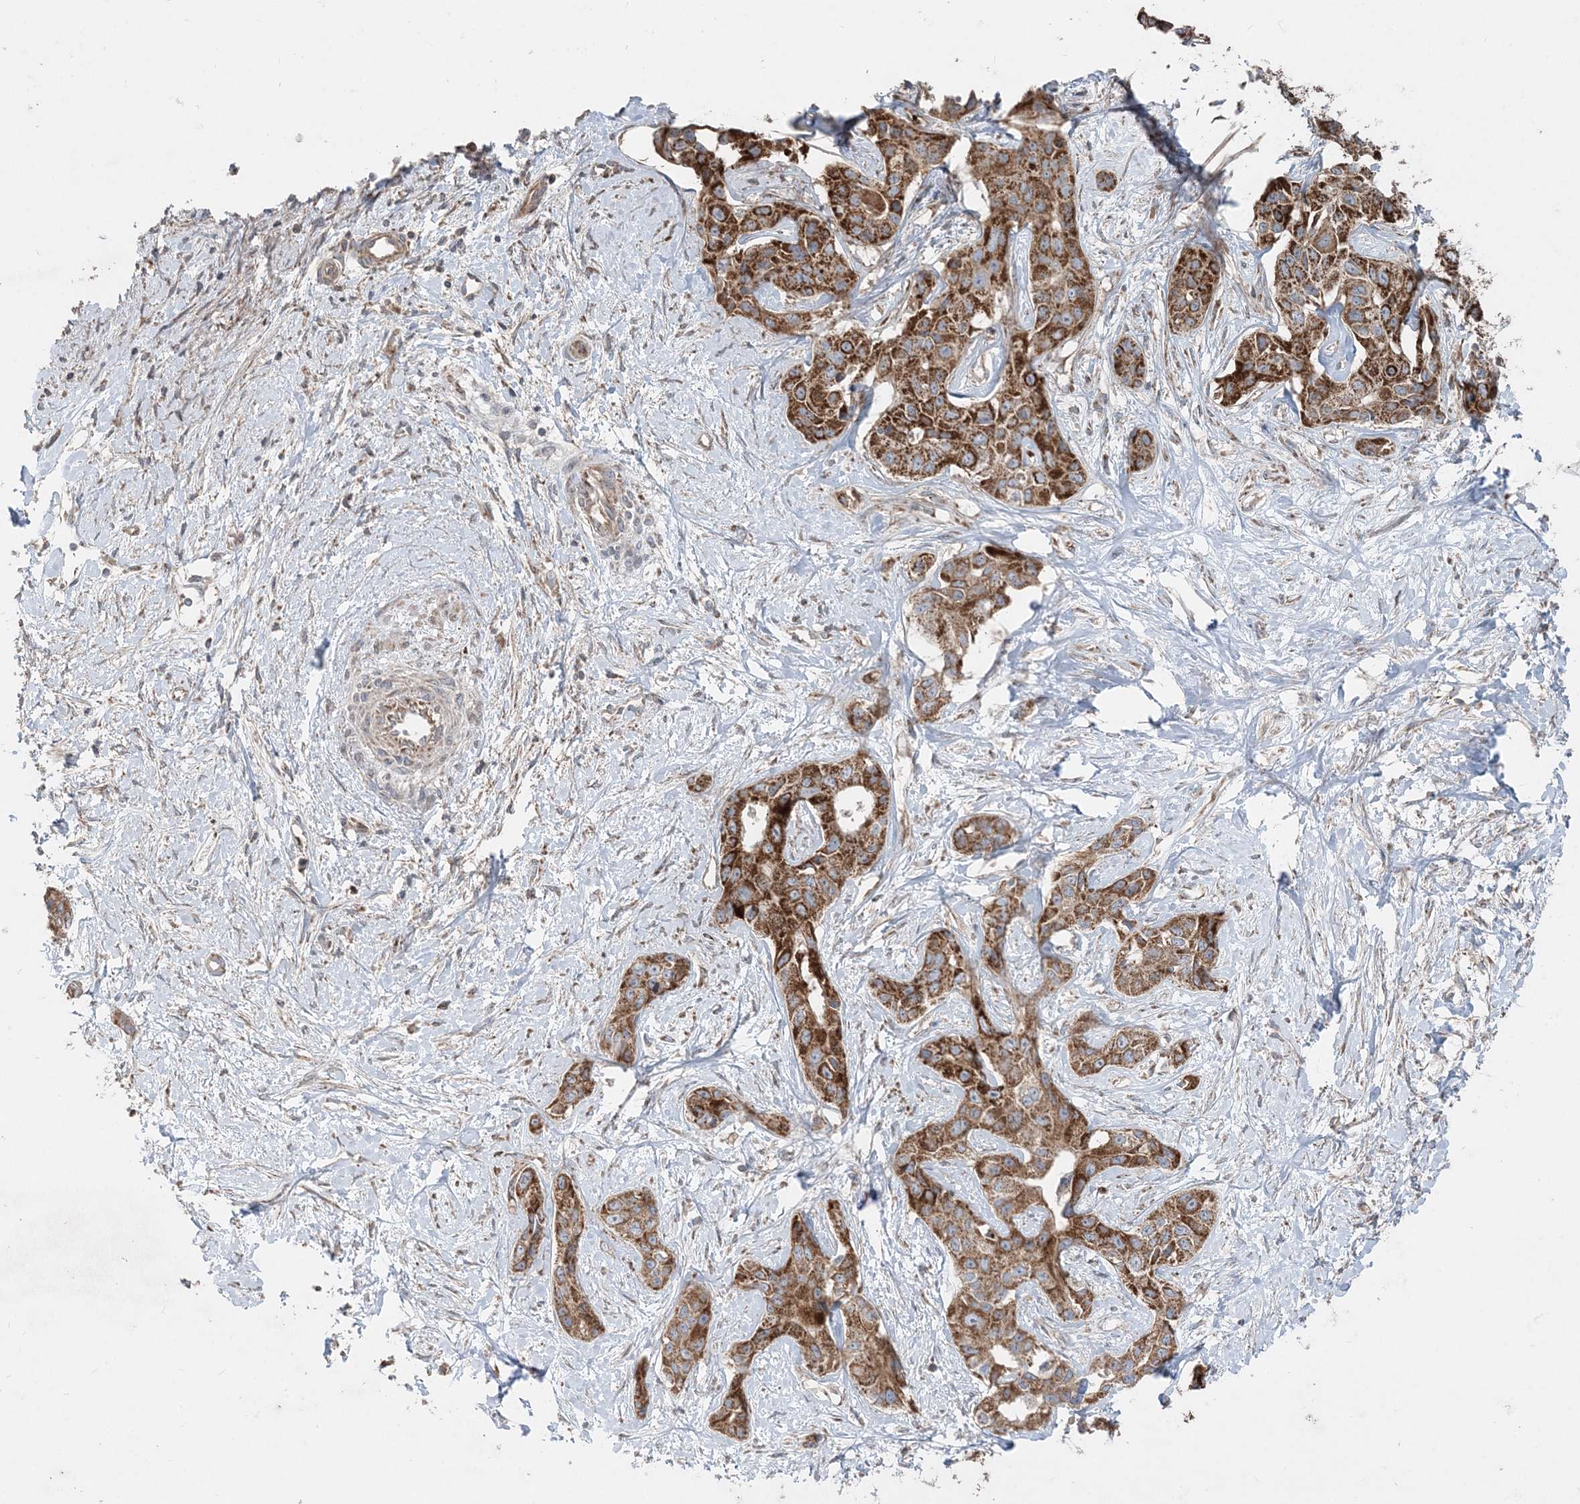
{"staining": {"intensity": "strong", "quantity": ">75%", "location": "cytoplasmic/membranous"}, "tissue": "liver cancer", "cell_type": "Tumor cells", "image_type": "cancer", "snomed": [{"axis": "morphology", "description": "Cholangiocarcinoma"}, {"axis": "topography", "description": "Liver"}], "caption": "Cholangiocarcinoma (liver) stained for a protein (brown) exhibits strong cytoplasmic/membranous positive staining in approximately >75% of tumor cells.", "gene": "LRPPRC", "patient": {"sex": "male", "age": 59}}